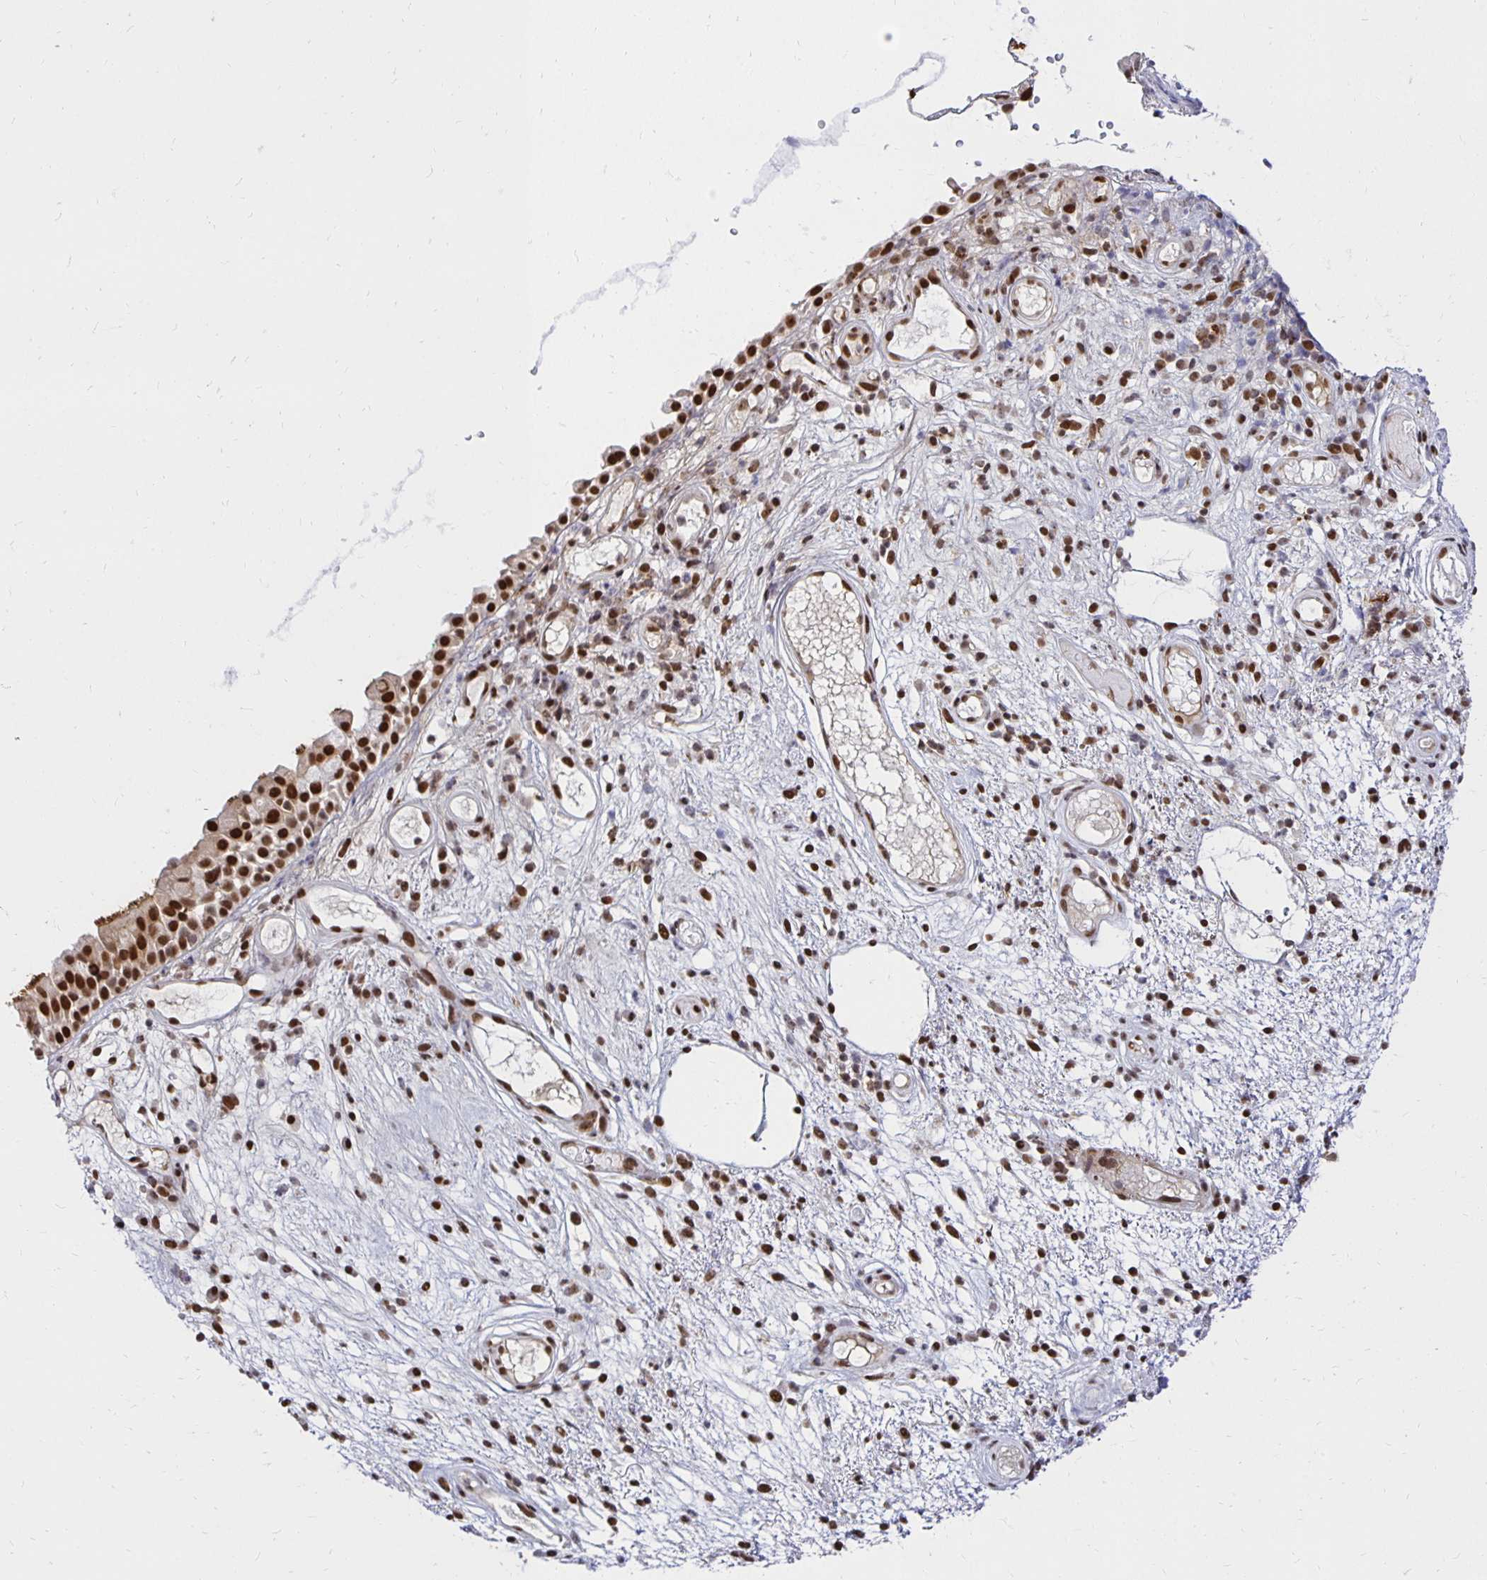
{"staining": {"intensity": "strong", "quantity": ">75%", "location": "nuclear"}, "tissue": "nasopharynx", "cell_type": "Respiratory epithelial cells", "image_type": "normal", "snomed": [{"axis": "morphology", "description": "Normal tissue, NOS"}, {"axis": "morphology", "description": "Inflammation, NOS"}, {"axis": "topography", "description": "Nasopharynx"}], "caption": "High-magnification brightfield microscopy of normal nasopharynx stained with DAB (3,3'-diaminobenzidine) (brown) and counterstained with hematoxylin (blue). respiratory epithelial cells exhibit strong nuclear positivity is identified in about>75% of cells.", "gene": "ZNF579", "patient": {"sex": "male", "age": 54}}